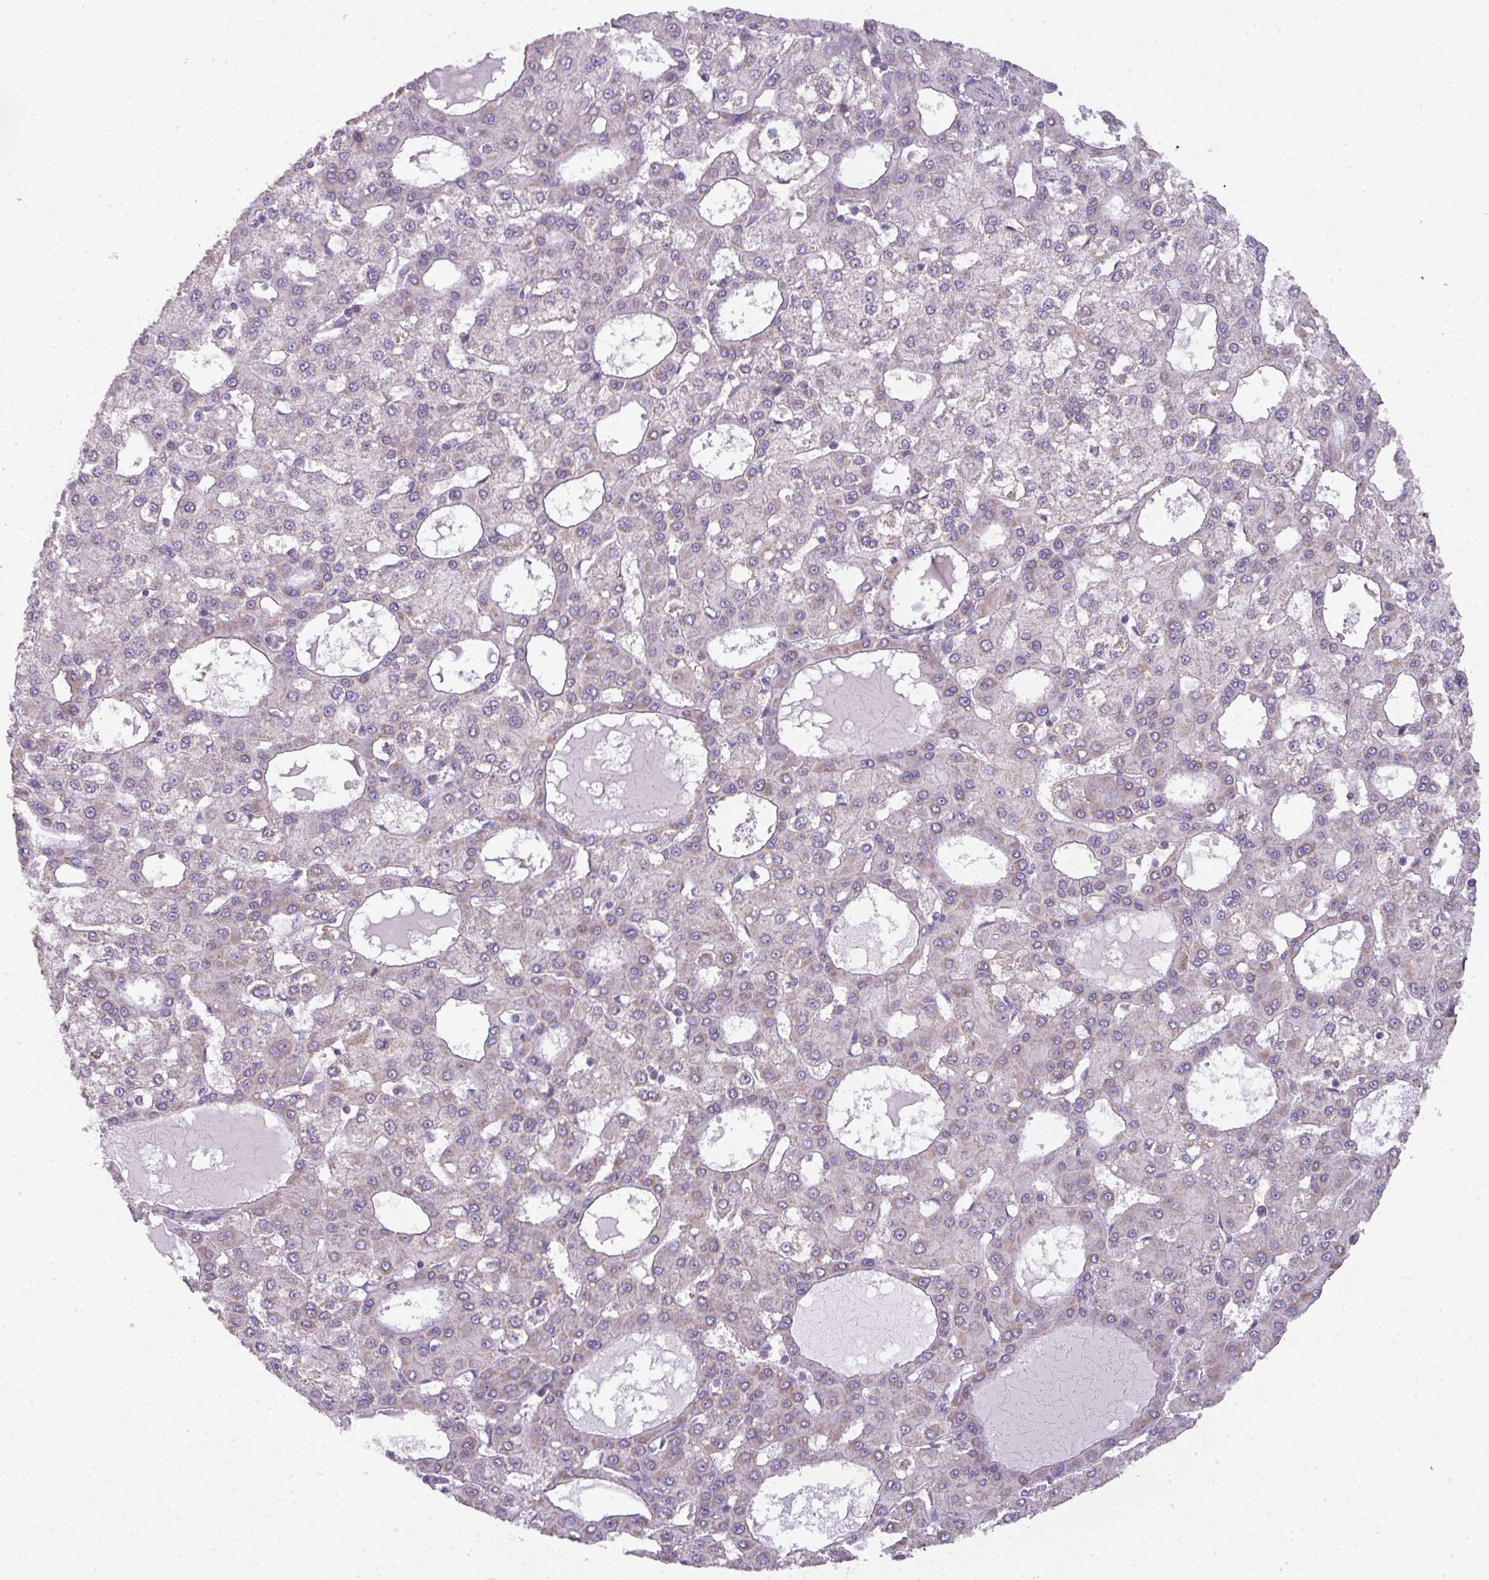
{"staining": {"intensity": "negative", "quantity": "none", "location": "none"}, "tissue": "liver cancer", "cell_type": "Tumor cells", "image_type": "cancer", "snomed": [{"axis": "morphology", "description": "Carcinoma, Hepatocellular, NOS"}, {"axis": "topography", "description": "Liver"}], "caption": "Tumor cells show no significant protein positivity in liver cancer (hepatocellular carcinoma).", "gene": "PALS2", "patient": {"sex": "male", "age": 47}}